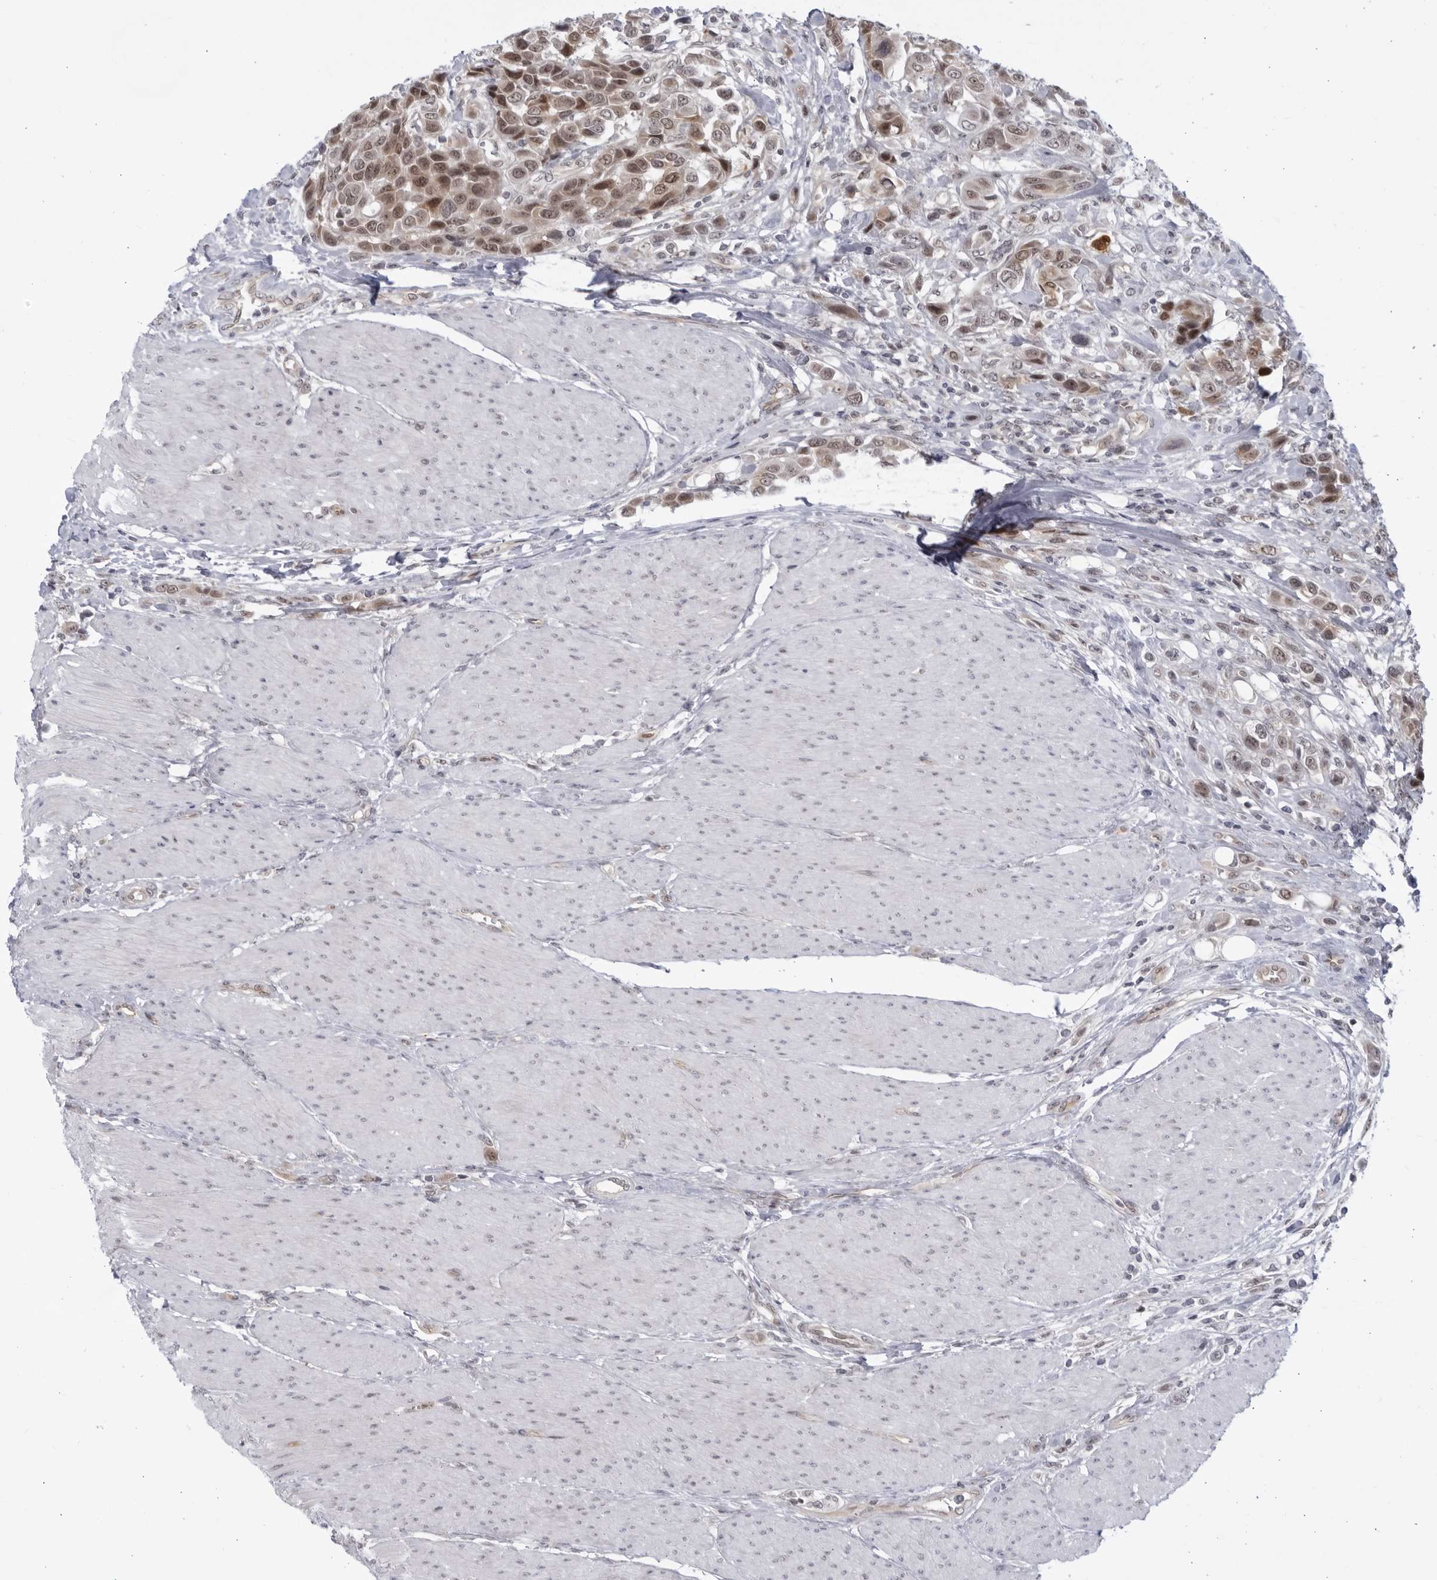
{"staining": {"intensity": "moderate", "quantity": ">75%", "location": "cytoplasmic/membranous,nuclear"}, "tissue": "urothelial cancer", "cell_type": "Tumor cells", "image_type": "cancer", "snomed": [{"axis": "morphology", "description": "Urothelial carcinoma, High grade"}, {"axis": "topography", "description": "Urinary bladder"}], "caption": "Moderate cytoplasmic/membranous and nuclear protein expression is seen in about >75% of tumor cells in urothelial carcinoma (high-grade).", "gene": "ITGB3BP", "patient": {"sex": "male", "age": 50}}